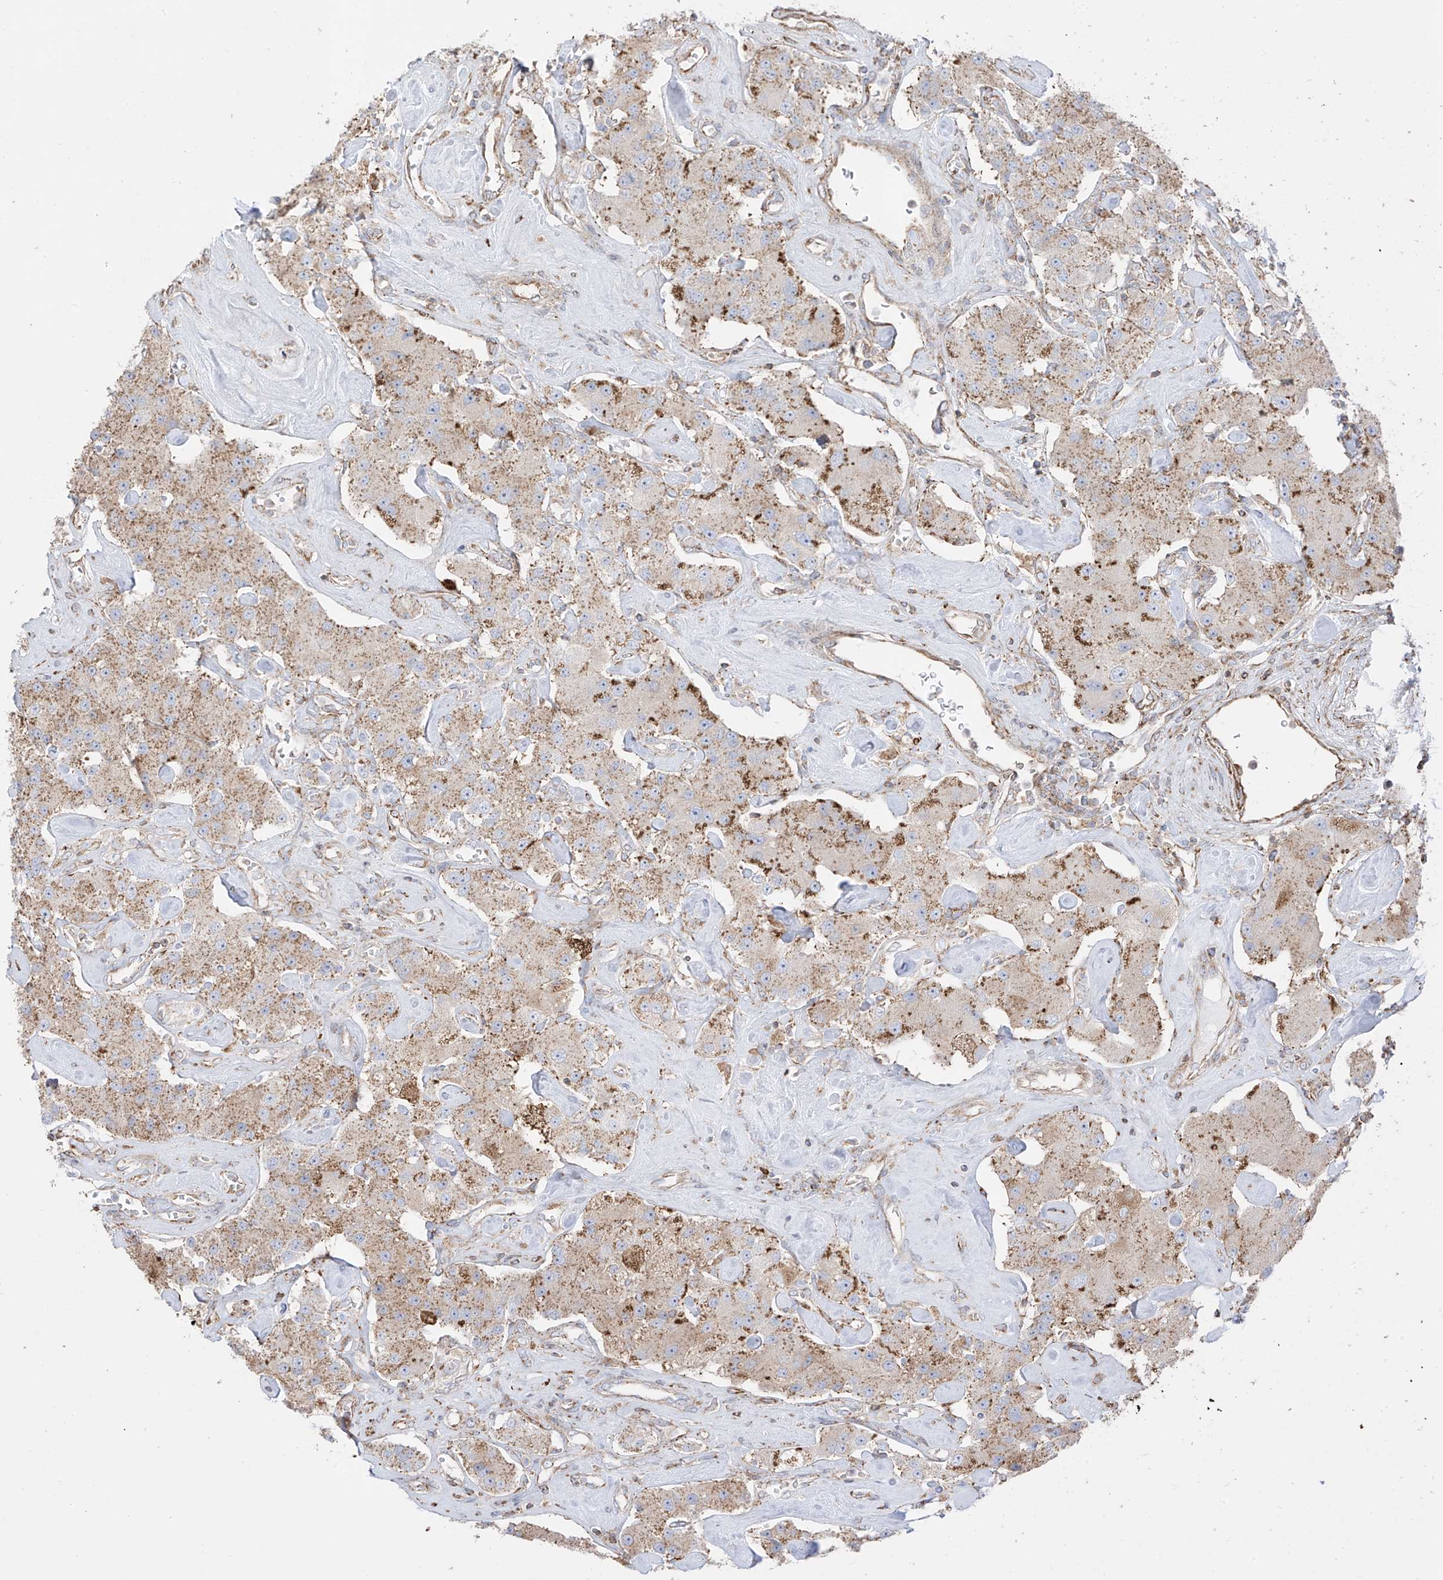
{"staining": {"intensity": "moderate", "quantity": ">75%", "location": "cytoplasmic/membranous"}, "tissue": "carcinoid", "cell_type": "Tumor cells", "image_type": "cancer", "snomed": [{"axis": "morphology", "description": "Carcinoid, malignant, NOS"}, {"axis": "topography", "description": "Pancreas"}], "caption": "Human malignant carcinoid stained with a protein marker demonstrates moderate staining in tumor cells.", "gene": "XKR3", "patient": {"sex": "male", "age": 41}}